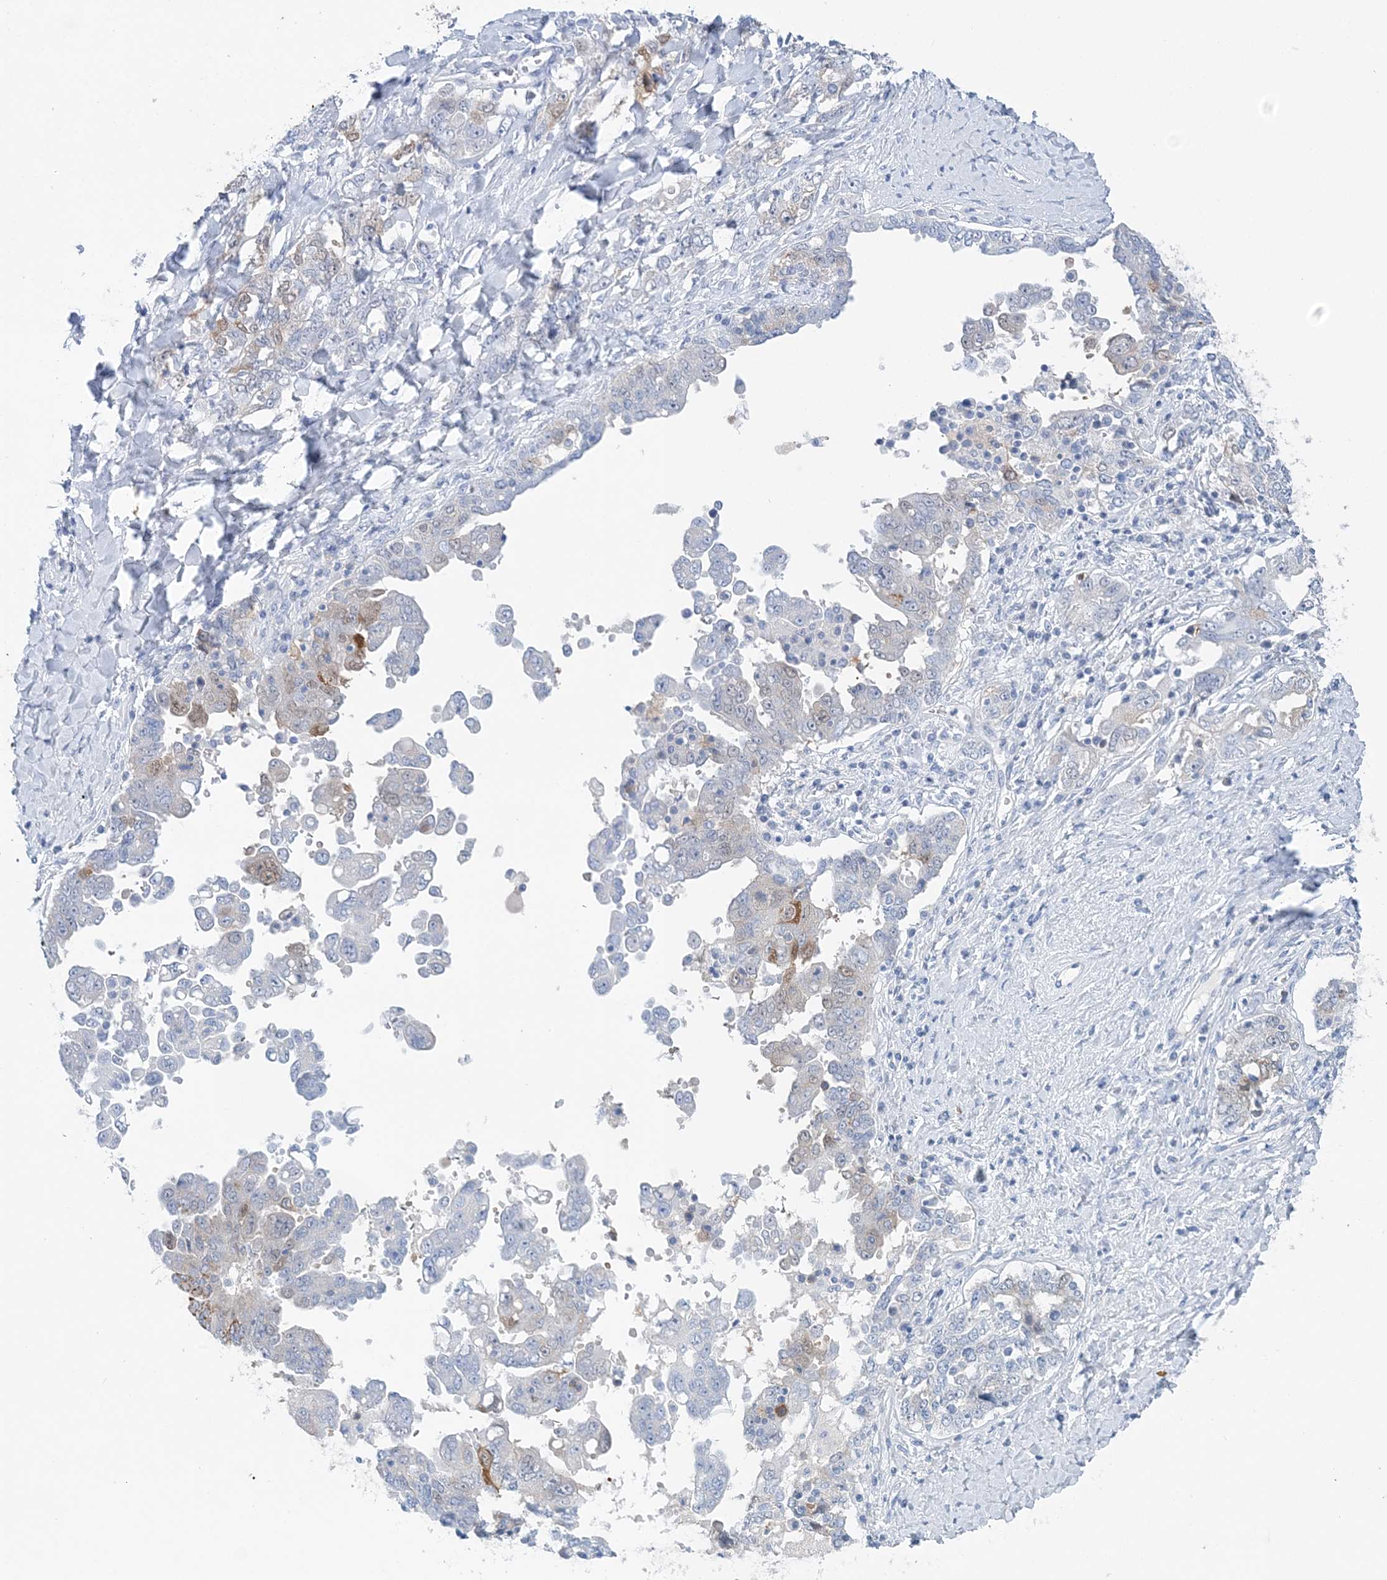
{"staining": {"intensity": "weak", "quantity": "<25%", "location": "cytoplasmic/membranous,nuclear"}, "tissue": "ovarian cancer", "cell_type": "Tumor cells", "image_type": "cancer", "snomed": [{"axis": "morphology", "description": "Carcinoma, endometroid"}, {"axis": "topography", "description": "Ovary"}], "caption": "This micrograph is of endometroid carcinoma (ovarian) stained with immunohistochemistry to label a protein in brown with the nuclei are counter-stained blue. There is no positivity in tumor cells.", "gene": "HMGCS1", "patient": {"sex": "female", "age": 62}}